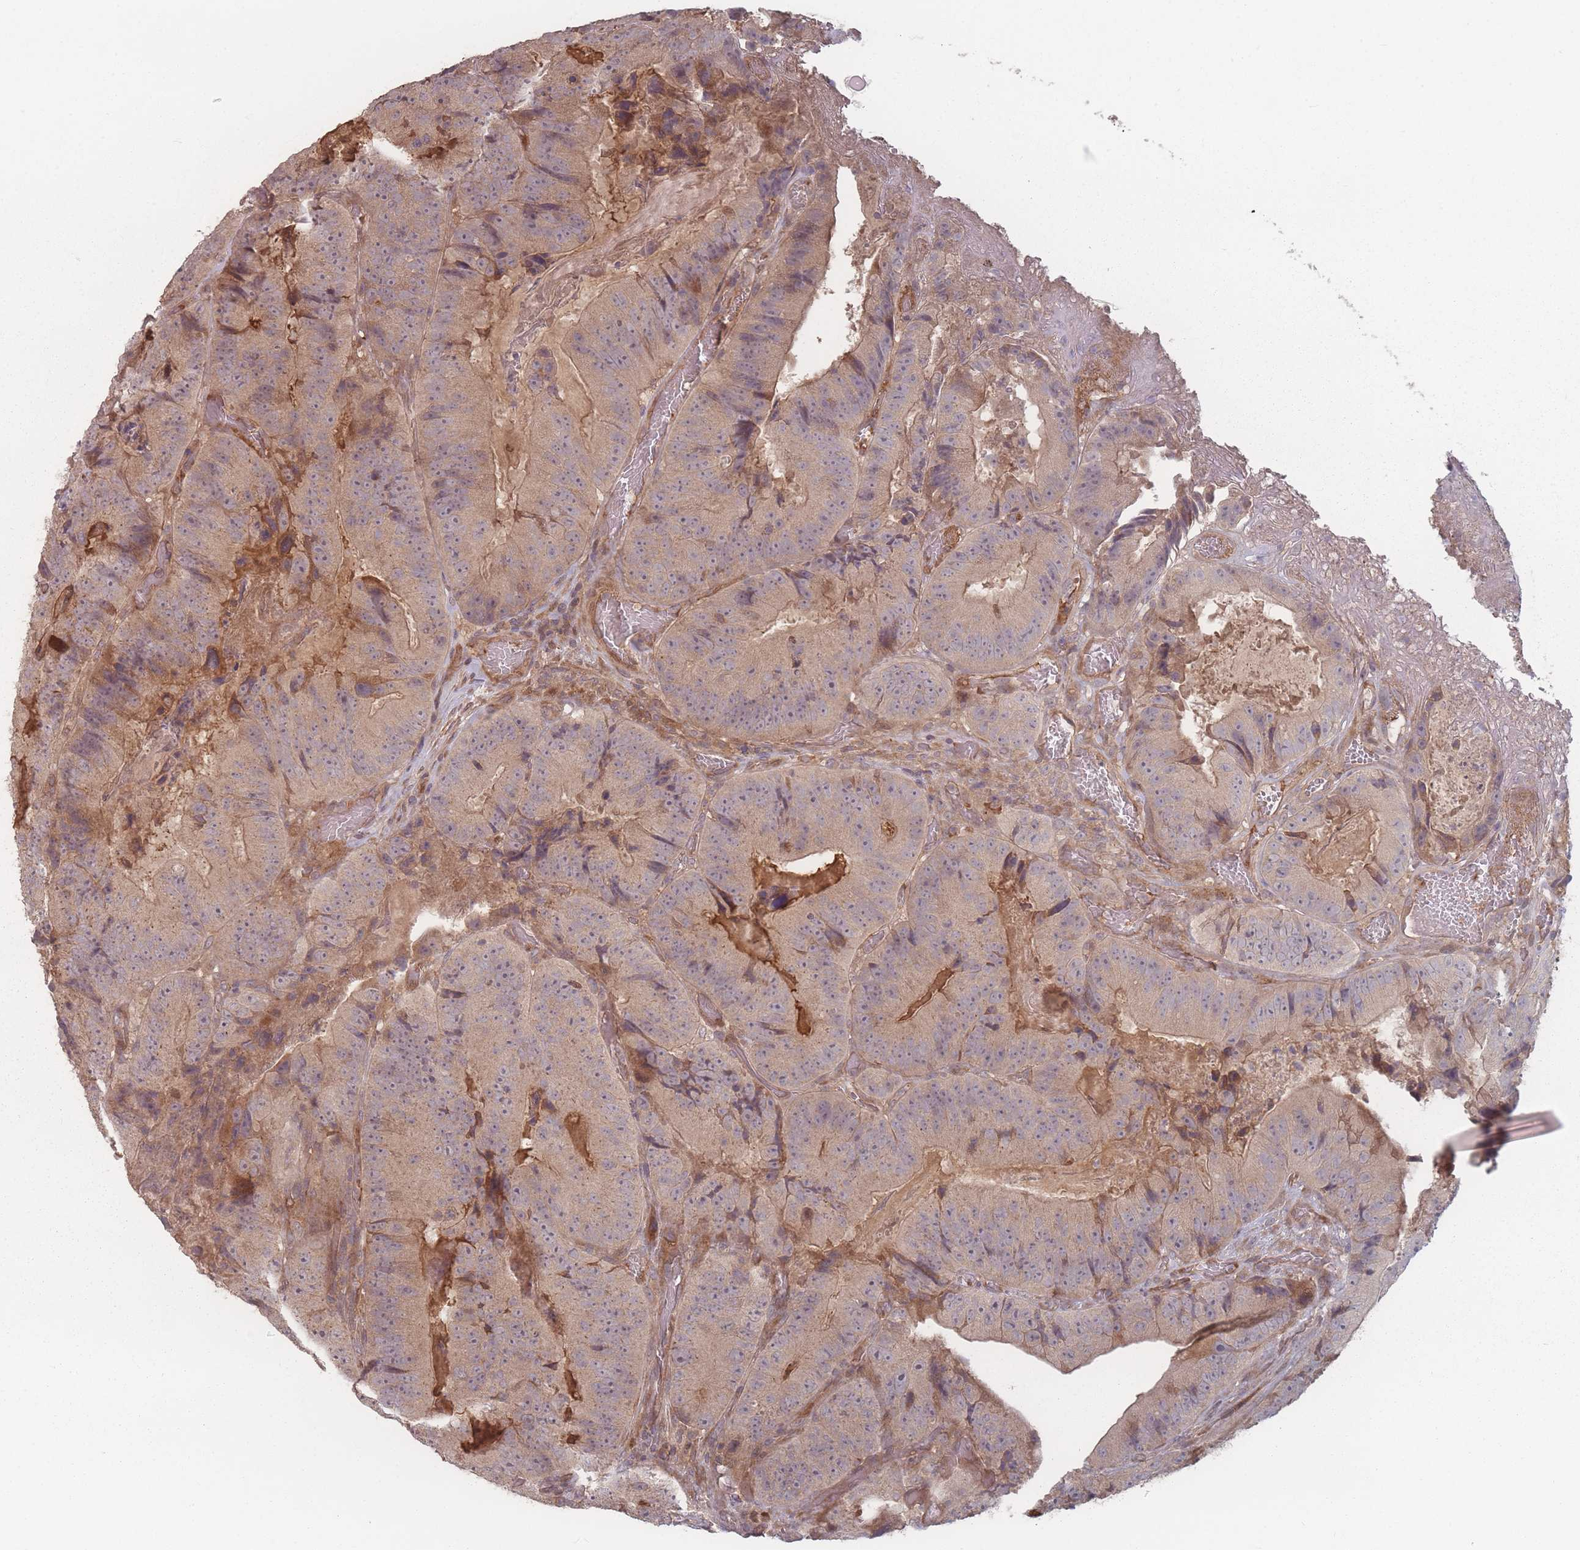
{"staining": {"intensity": "weak", "quantity": ">75%", "location": "cytoplasmic/membranous"}, "tissue": "colorectal cancer", "cell_type": "Tumor cells", "image_type": "cancer", "snomed": [{"axis": "morphology", "description": "Adenocarcinoma, NOS"}, {"axis": "topography", "description": "Colon"}], "caption": "IHC staining of colorectal adenocarcinoma, which exhibits low levels of weak cytoplasmic/membranous expression in about >75% of tumor cells indicating weak cytoplasmic/membranous protein staining. The staining was performed using DAB (3,3'-diaminobenzidine) (brown) for protein detection and nuclei were counterstained in hematoxylin (blue).", "gene": "HAGH", "patient": {"sex": "female", "age": 86}}